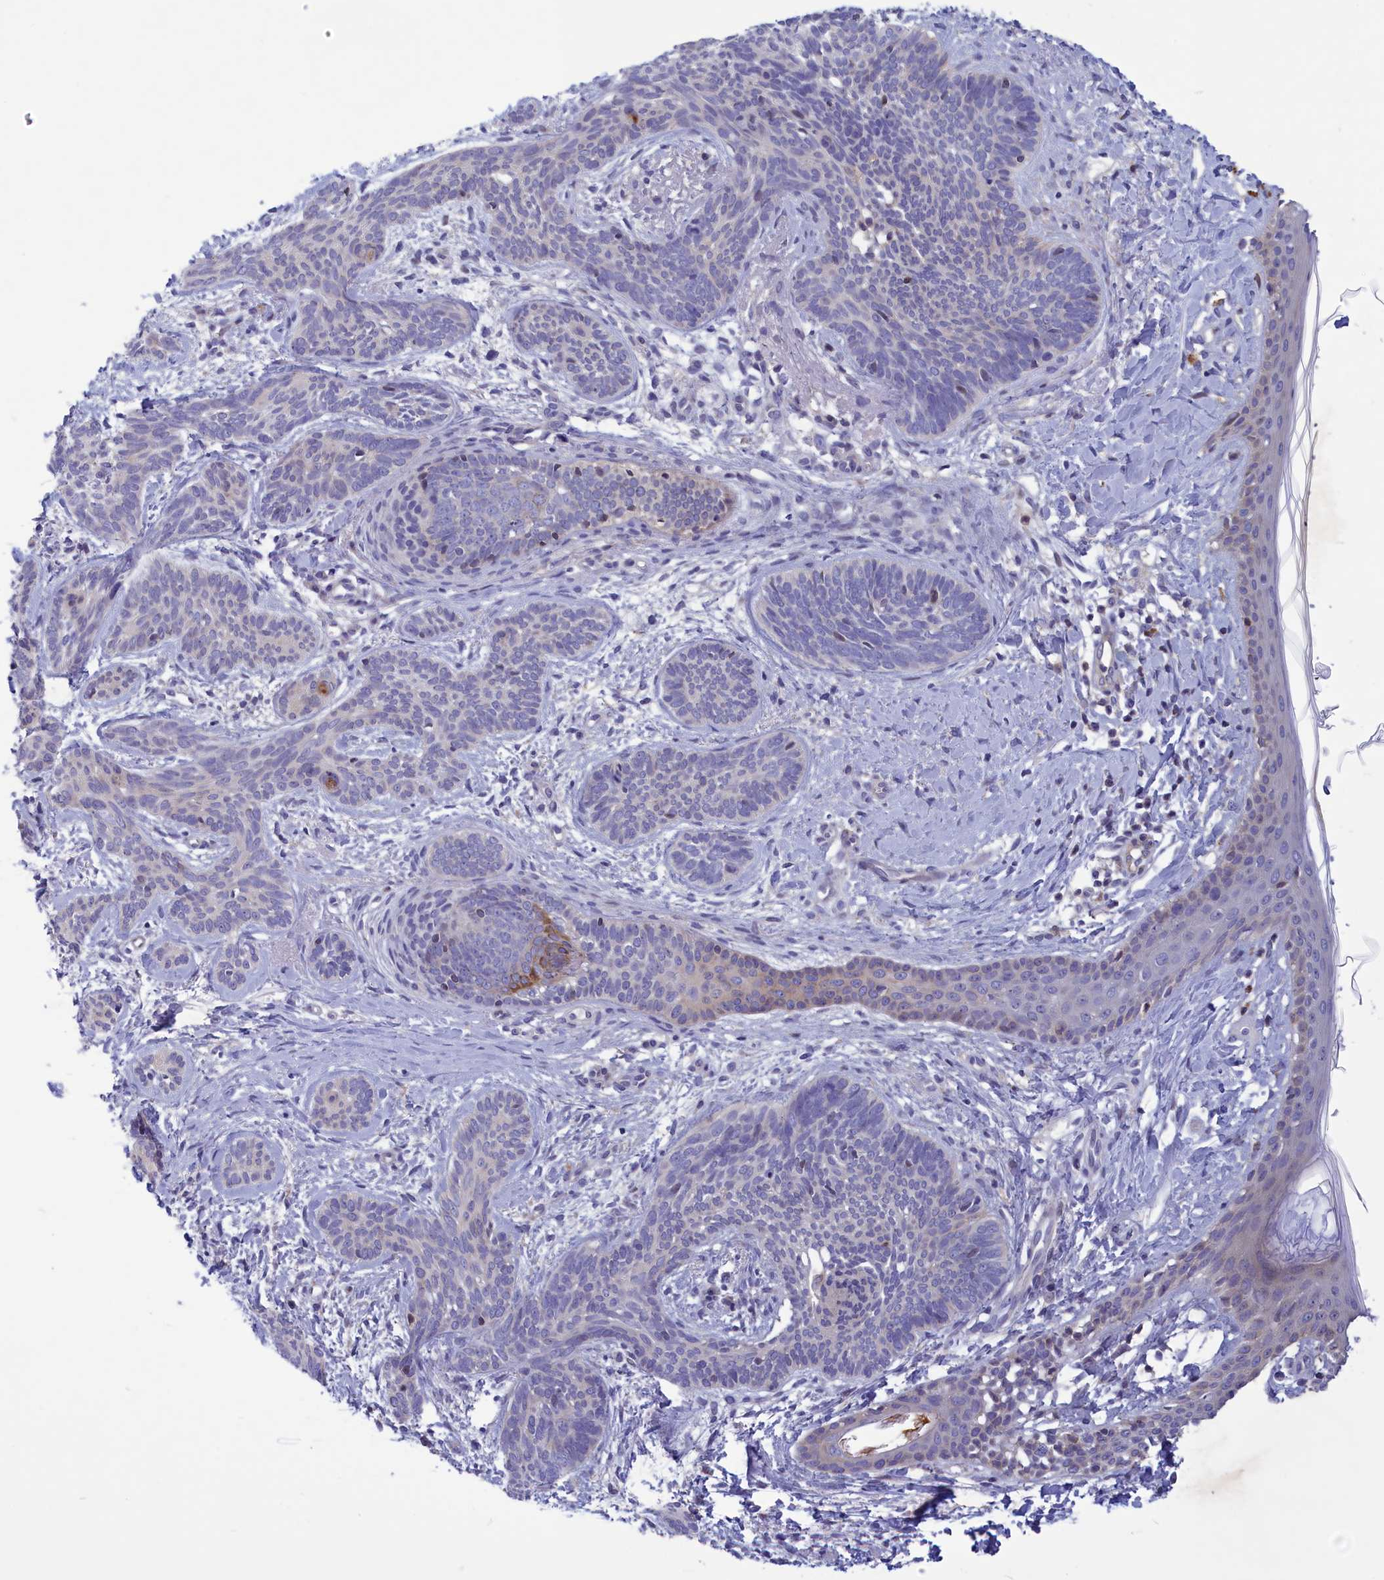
{"staining": {"intensity": "negative", "quantity": "none", "location": "none"}, "tissue": "skin cancer", "cell_type": "Tumor cells", "image_type": "cancer", "snomed": [{"axis": "morphology", "description": "Basal cell carcinoma"}, {"axis": "topography", "description": "Skin"}], "caption": "A high-resolution histopathology image shows immunohistochemistry (IHC) staining of skin cancer (basal cell carcinoma), which exhibits no significant staining in tumor cells.", "gene": "CORO2A", "patient": {"sex": "female", "age": 81}}